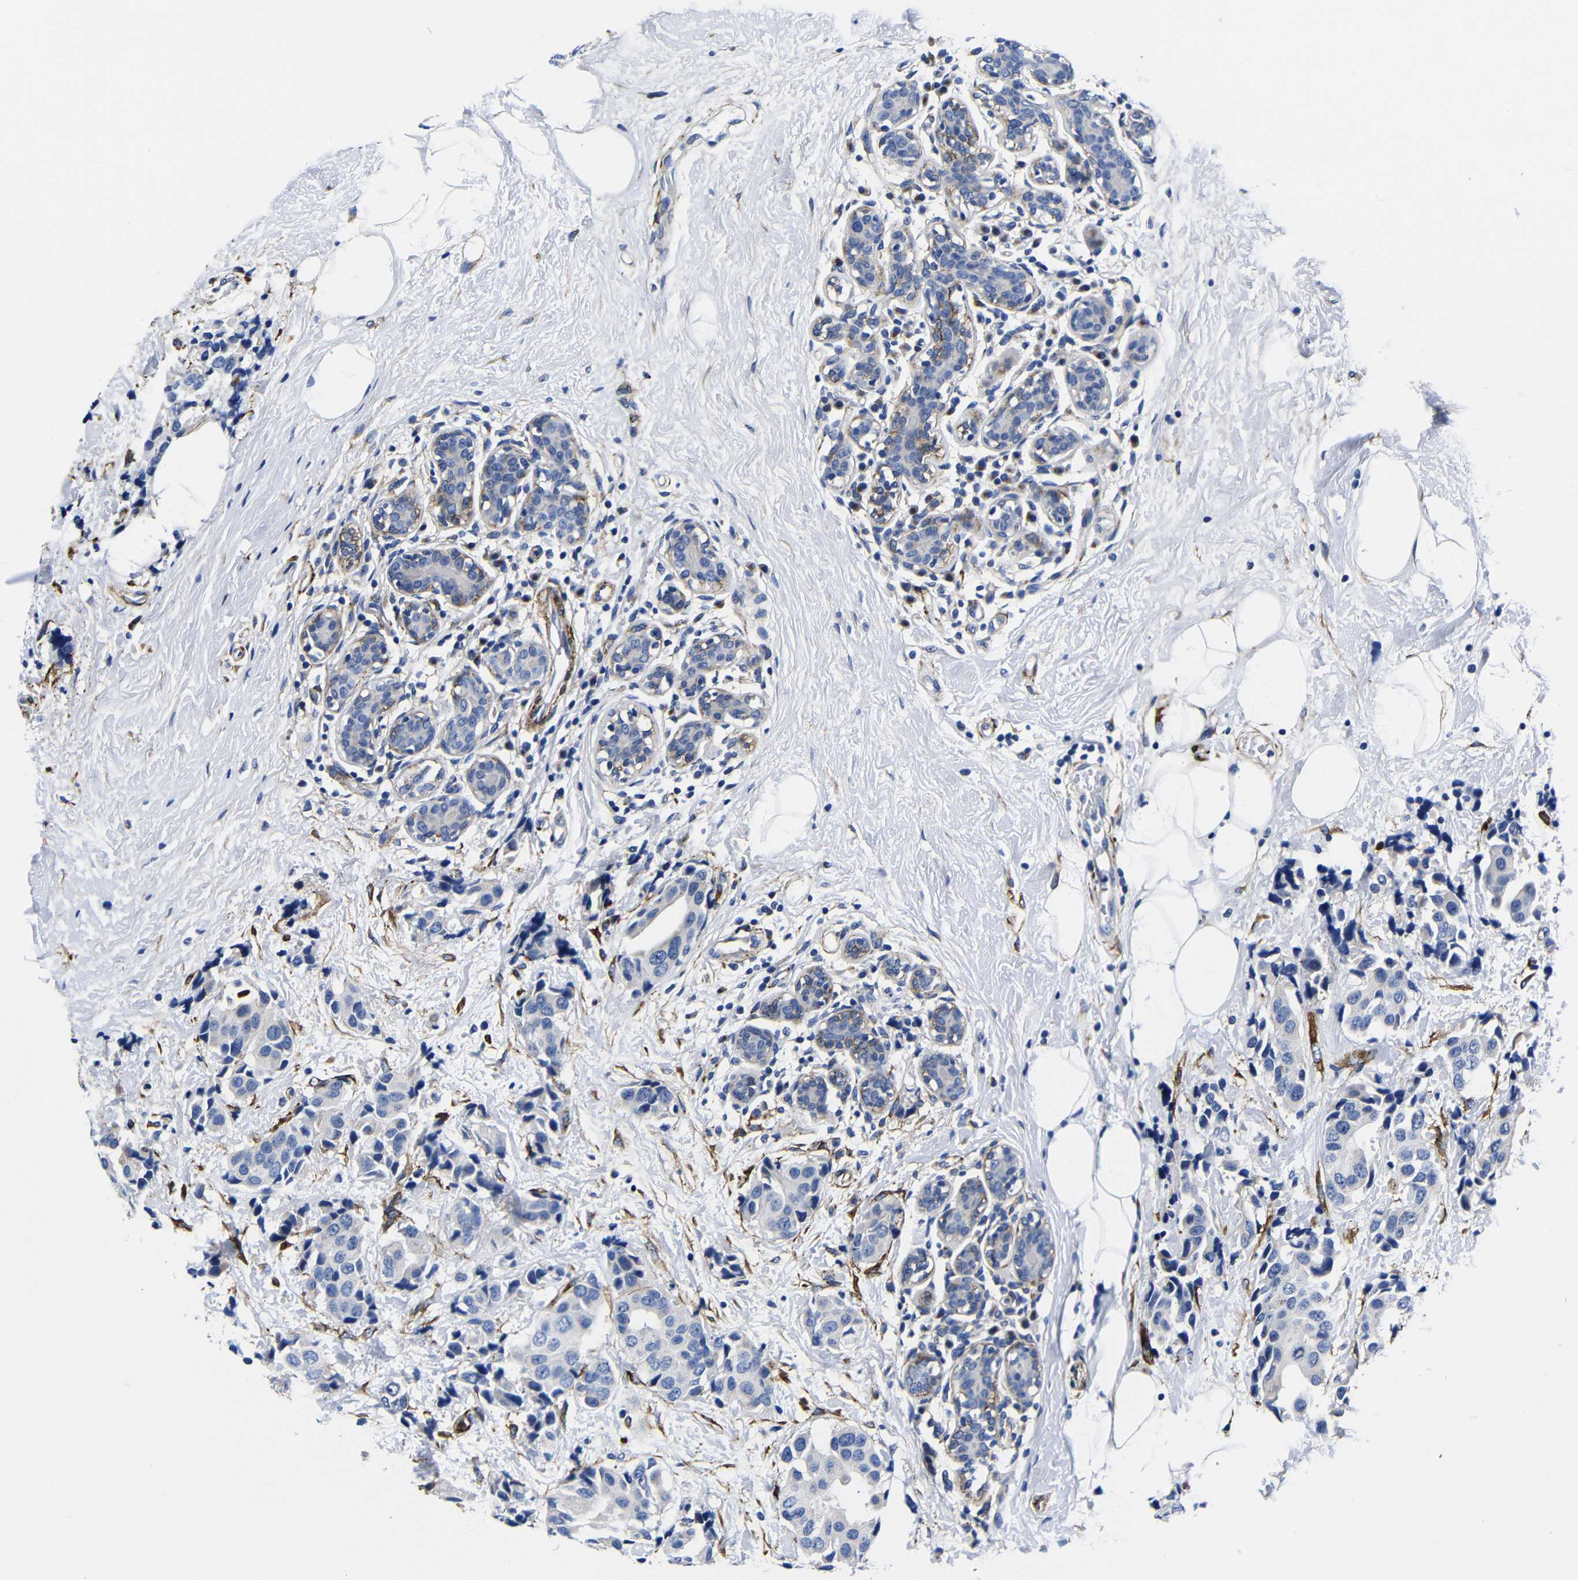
{"staining": {"intensity": "negative", "quantity": "none", "location": "none"}, "tissue": "breast cancer", "cell_type": "Tumor cells", "image_type": "cancer", "snomed": [{"axis": "morphology", "description": "Normal tissue, NOS"}, {"axis": "morphology", "description": "Duct carcinoma"}, {"axis": "topography", "description": "Breast"}], "caption": "Immunohistochemistry (IHC) image of human breast cancer (invasive ductal carcinoma) stained for a protein (brown), which shows no staining in tumor cells.", "gene": "LRIG1", "patient": {"sex": "female", "age": 39}}